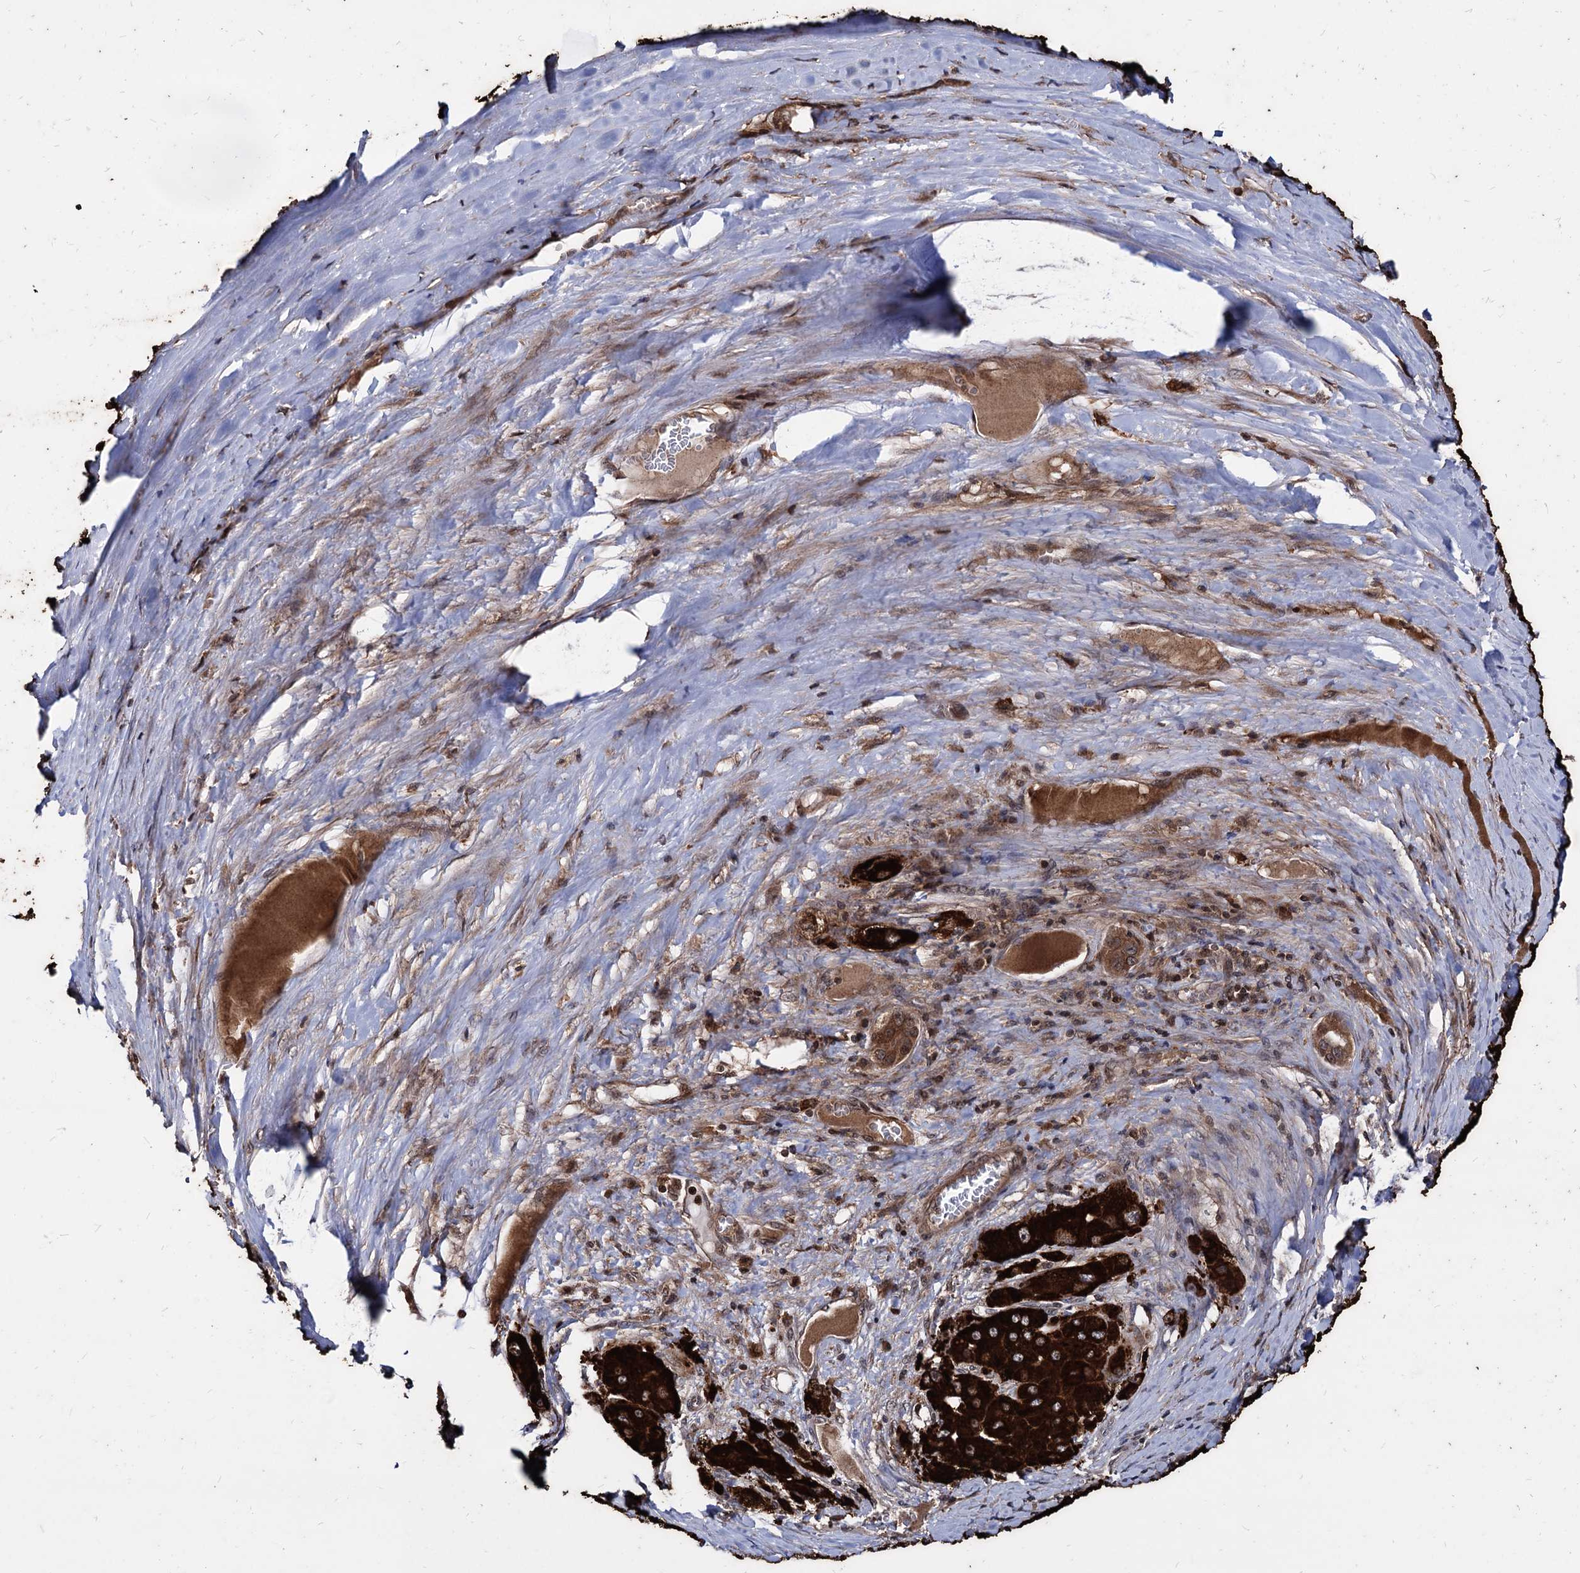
{"staining": {"intensity": "strong", "quantity": ">75%", "location": "cytoplasmic/membranous"}, "tissue": "liver cancer", "cell_type": "Tumor cells", "image_type": "cancer", "snomed": [{"axis": "morphology", "description": "Carcinoma, Hepatocellular, NOS"}, {"axis": "topography", "description": "Liver"}], "caption": "Liver cancer stained with a brown dye shows strong cytoplasmic/membranous positive staining in about >75% of tumor cells.", "gene": "ANKRD12", "patient": {"sex": "female", "age": 73}}